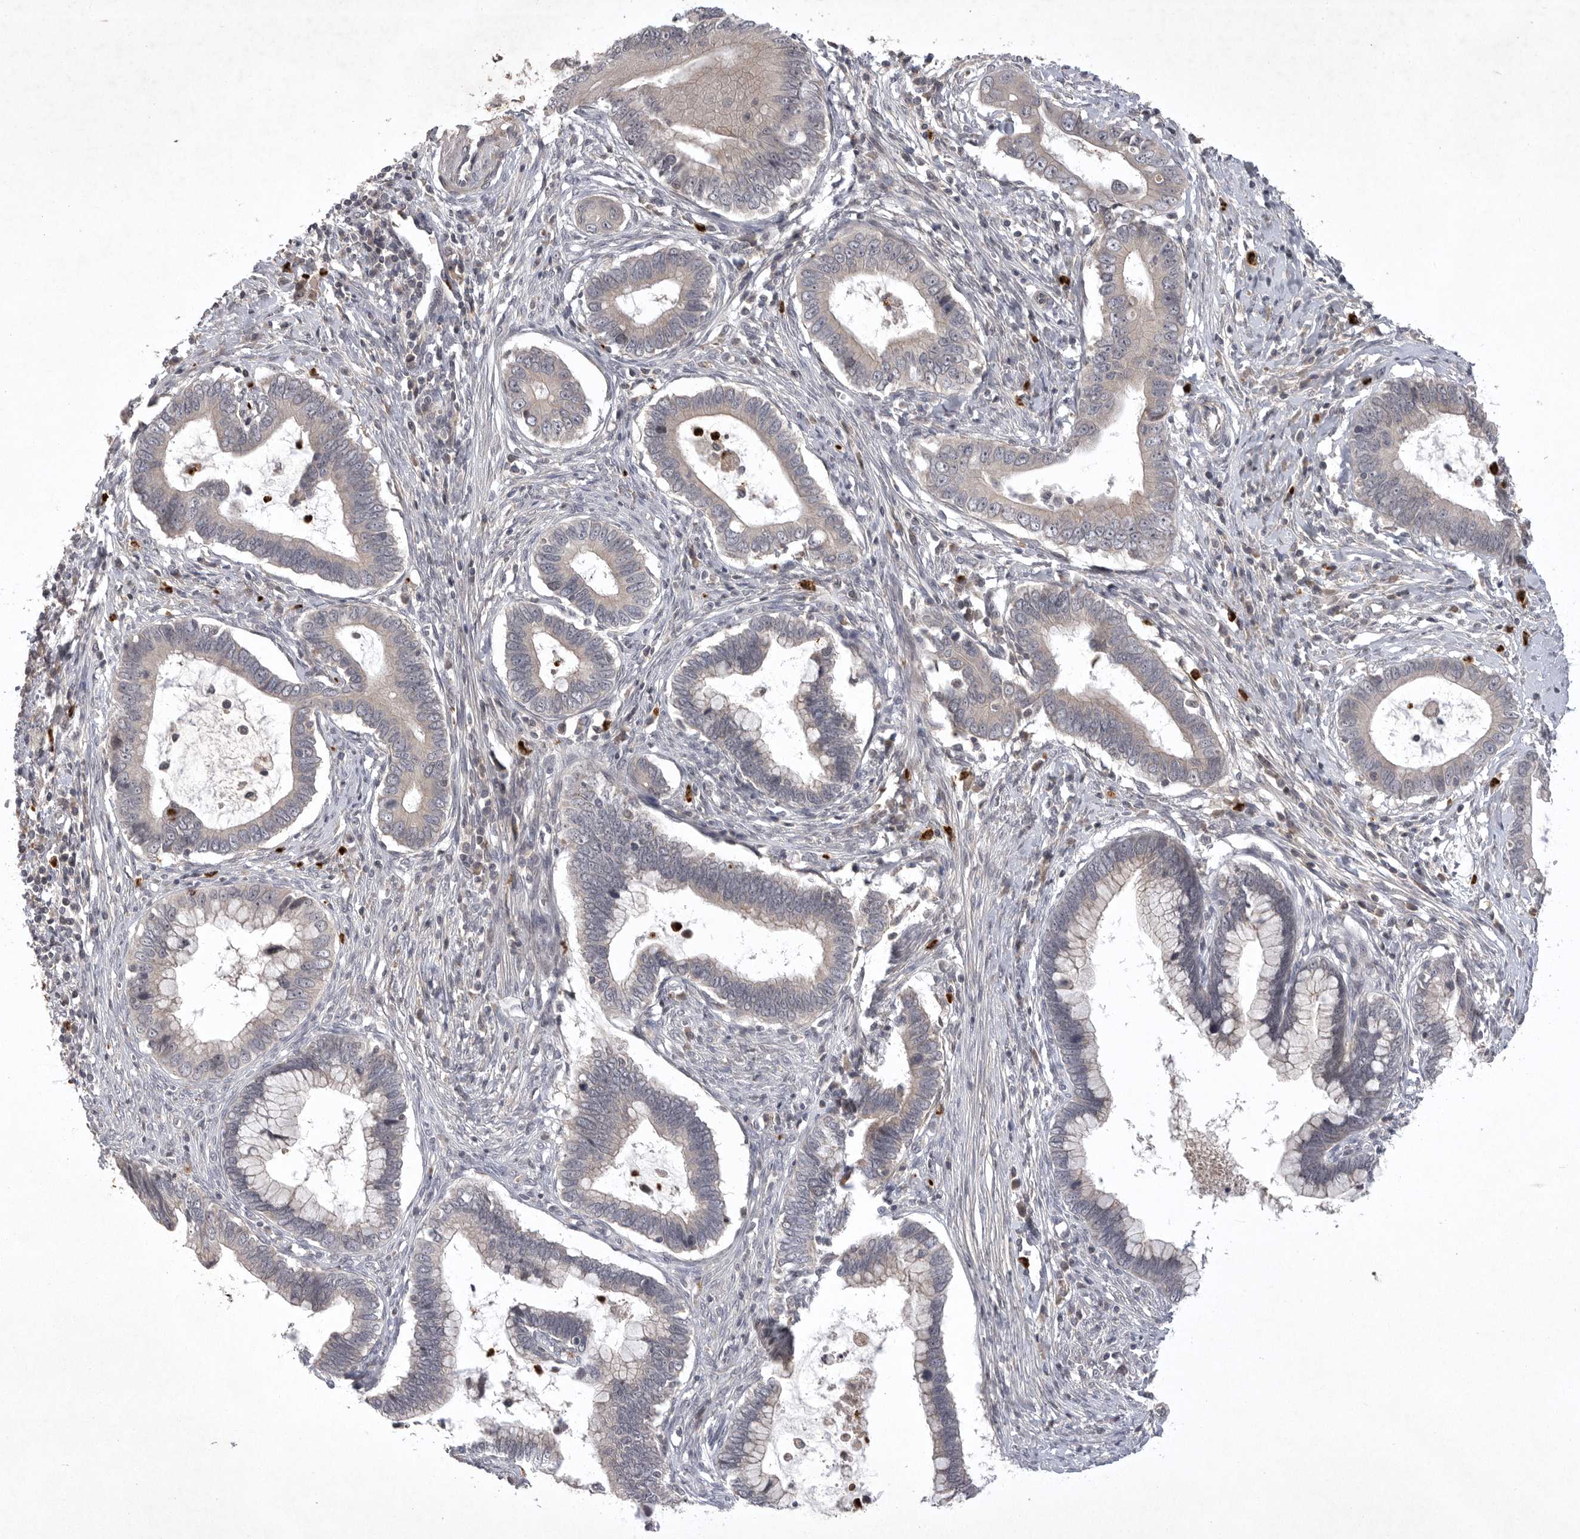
{"staining": {"intensity": "weak", "quantity": "<25%", "location": "cytoplasmic/membranous"}, "tissue": "cervical cancer", "cell_type": "Tumor cells", "image_type": "cancer", "snomed": [{"axis": "morphology", "description": "Adenocarcinoma, NOS"}, {"axis": "topography", "description": "Cervix"}], "caption": "The immunohistochemistry image has no significant staining in tumor cells of cervical cancer tissue.", "gene": "UBE3D", "patient": {"sex": "female", "age": 44}}